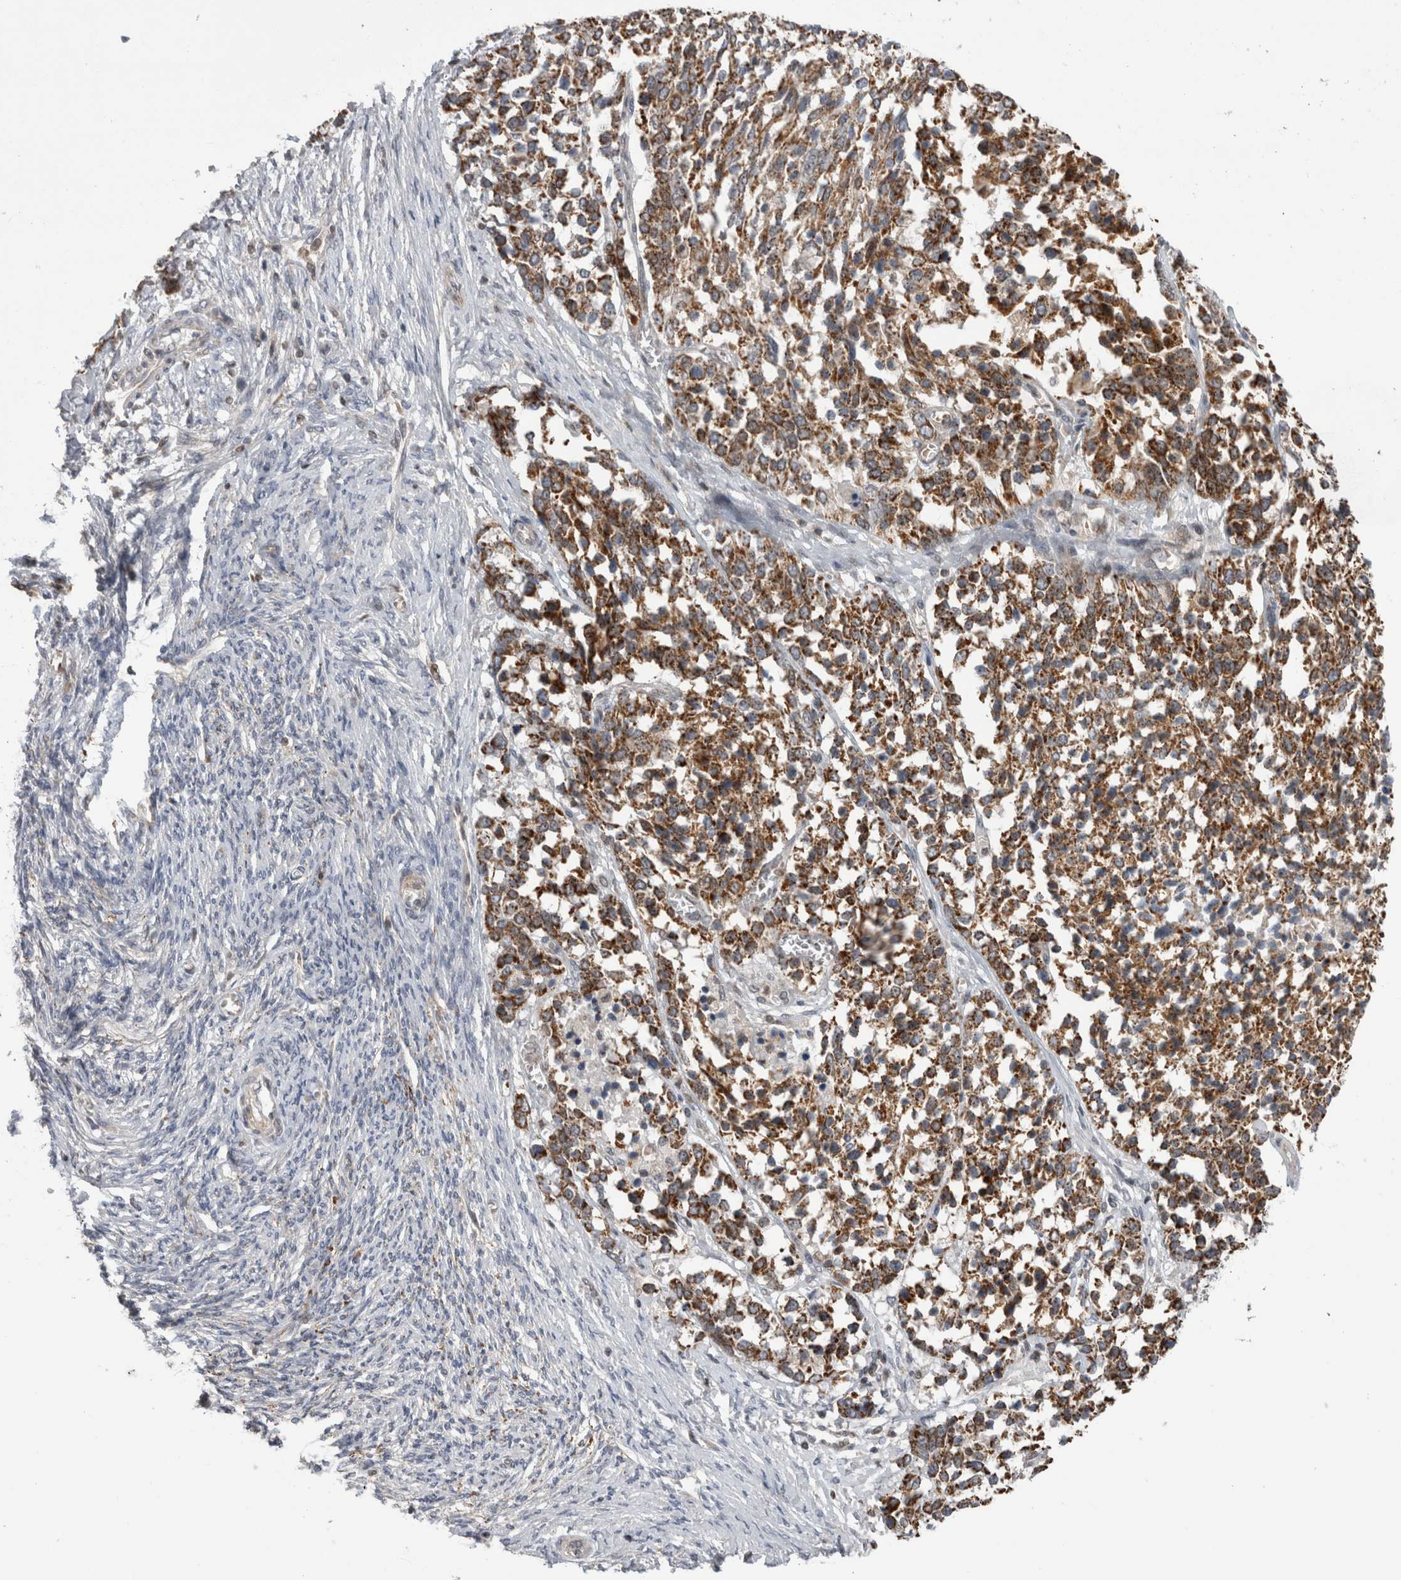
{"staining": {"intensity": "moderate", "quantity": ">75%", "location": "cytoplasmic/membranous"}, "tissue": "ovarian cancer", "cell_type": "Tumor cells", "image_type": "cancer", "snomed": [{"axis": "morphology", "description": "Cystadenocarcinoma, serous, NOS"}, {"axis": "topography", "description": "Ovary"}], "caption": "Immunohistochemistry (IHC) of ovarian cancer displays medium levels of moderate cytoplasmic/membranous staining in approximately >75% of tumor cells.", "gene": "DARS2", "patient": {"sex": "female", "age": 44}}